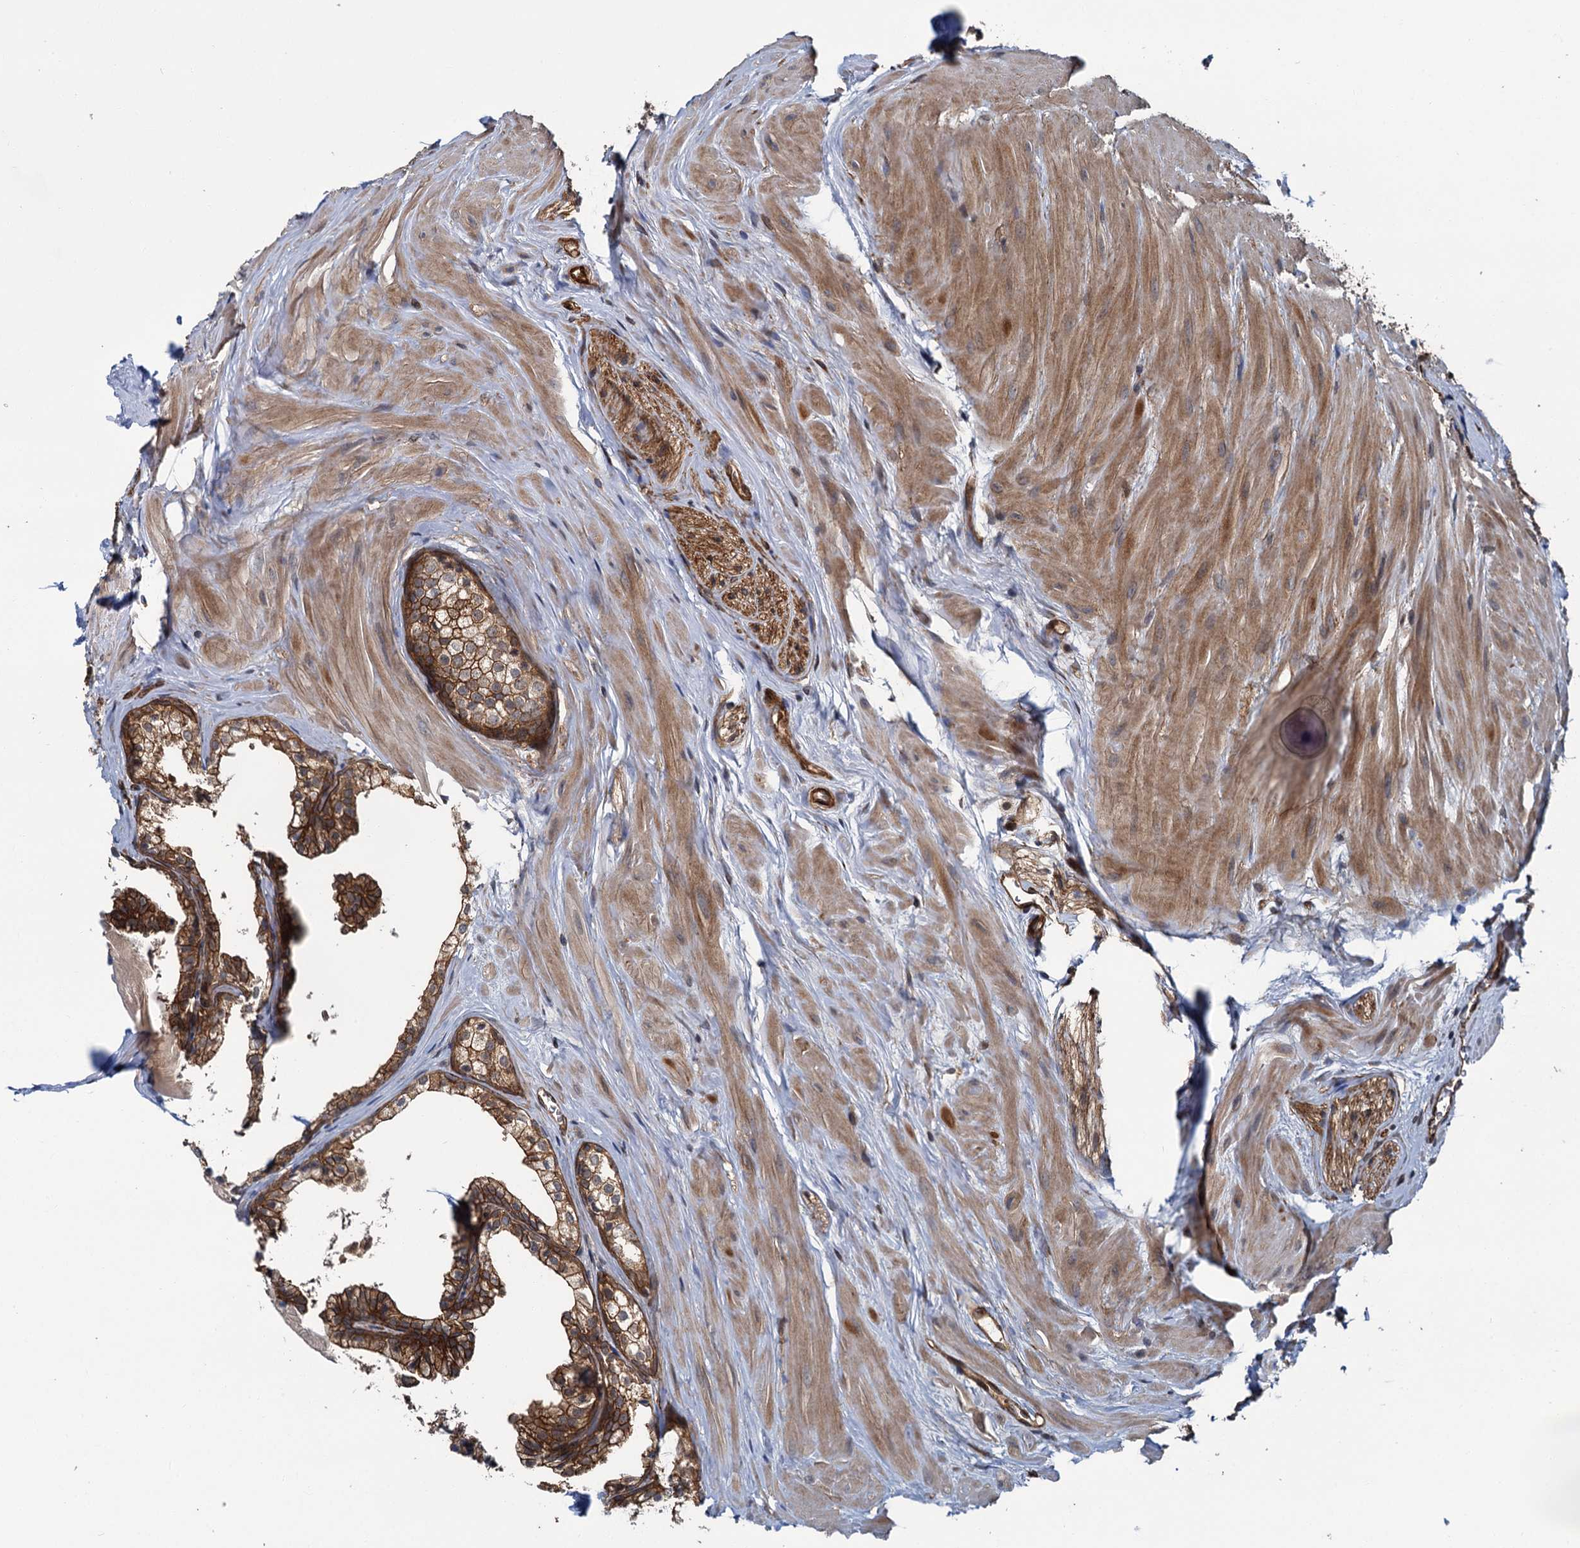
{"staining": {"intensity": "strong", "quantity": ">75%", "location": "cytoplasmic/membranous"}, "tissue": "prostate cancer", "cell_type": "Tumor cells", "image_type": "cancer", "snomed": [{"axis": "morphology", "description": "Adenocarcinoma, Low grade"}, {"axis": "topography", "description": "Prostate"}], "caption": "This is a photomicrograph of immunohistochemistry staining of prostate low-grade adenocarcinoma, which shows strong expression in the cytoplasmic/membranous of tumor cells.", "gene": "ZFYVE19", "patient": {"sex": "male", "age": 47}}